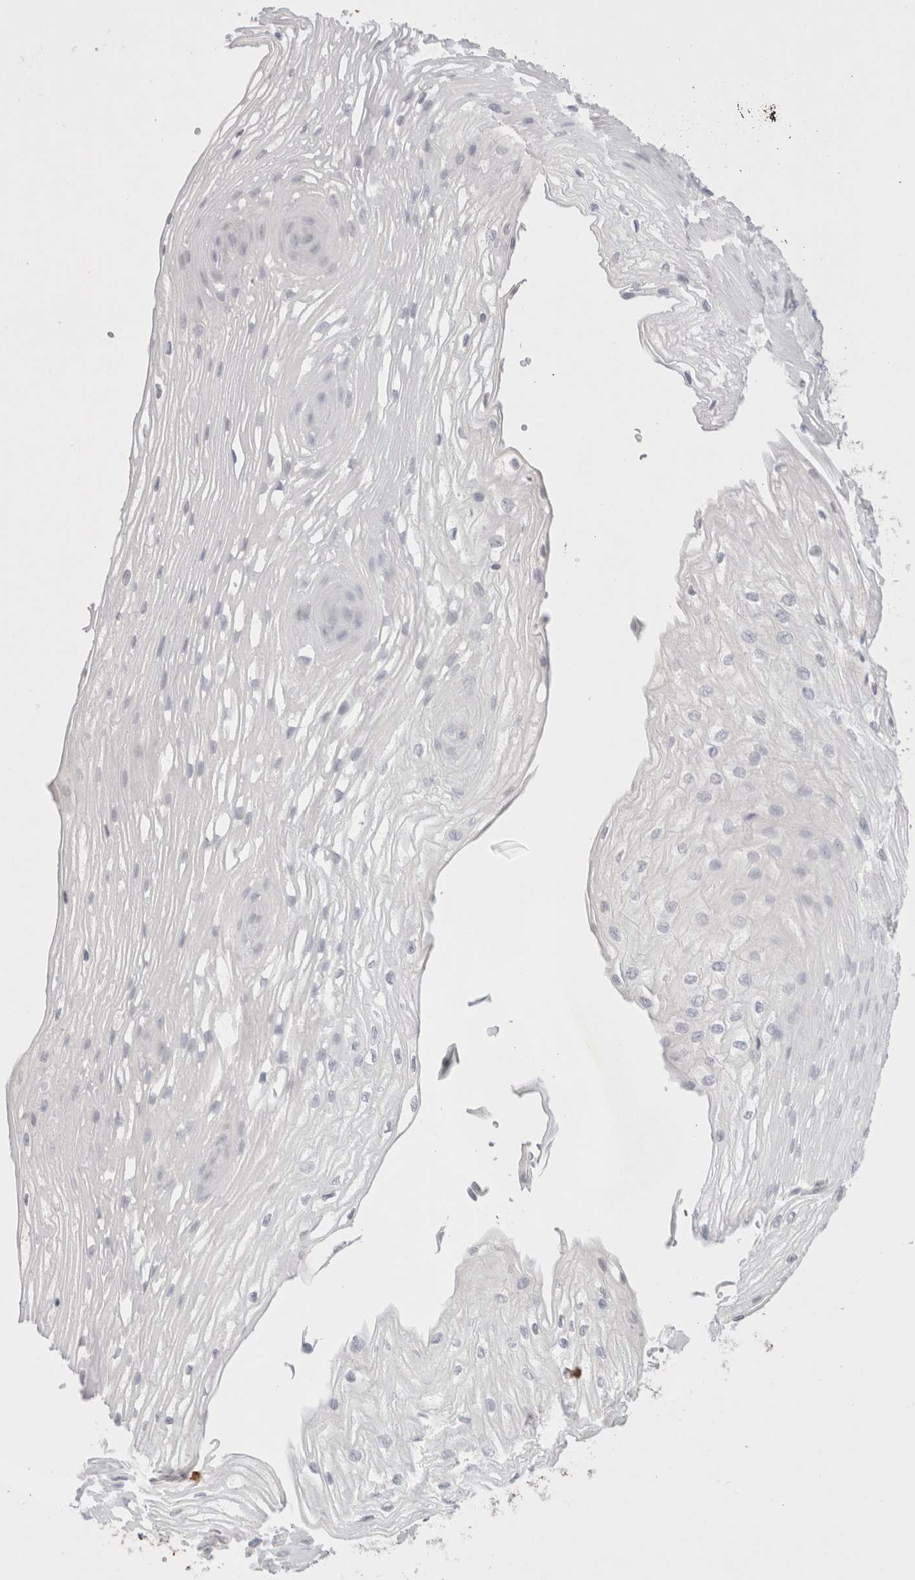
{"staining": {"intensity": "negative", "quantity": "none", "location": "none"}, "tissue": "esophagus", "cell_type": "Squamous epithelial cells", "image_type": "normal", "snomed": [{"axis": "morphology", "description": "Normal tissue, NOS"}, {"axis": "topography", "description": "Esophagus"}], "caption": "IHC micrograph of normal esophagus stained for a protein (brown), which exhibits no positivity in squamous epithelial cells. (Stains: DAB (3,3'-diaminobenzidine) immunohistochemistry (IHC) with hematoxylin counter stain, Microscopy: brightfield microscopy at high magnification).", "gene": "EPCAM", "patient": {"sex": "female", "age": 66}}